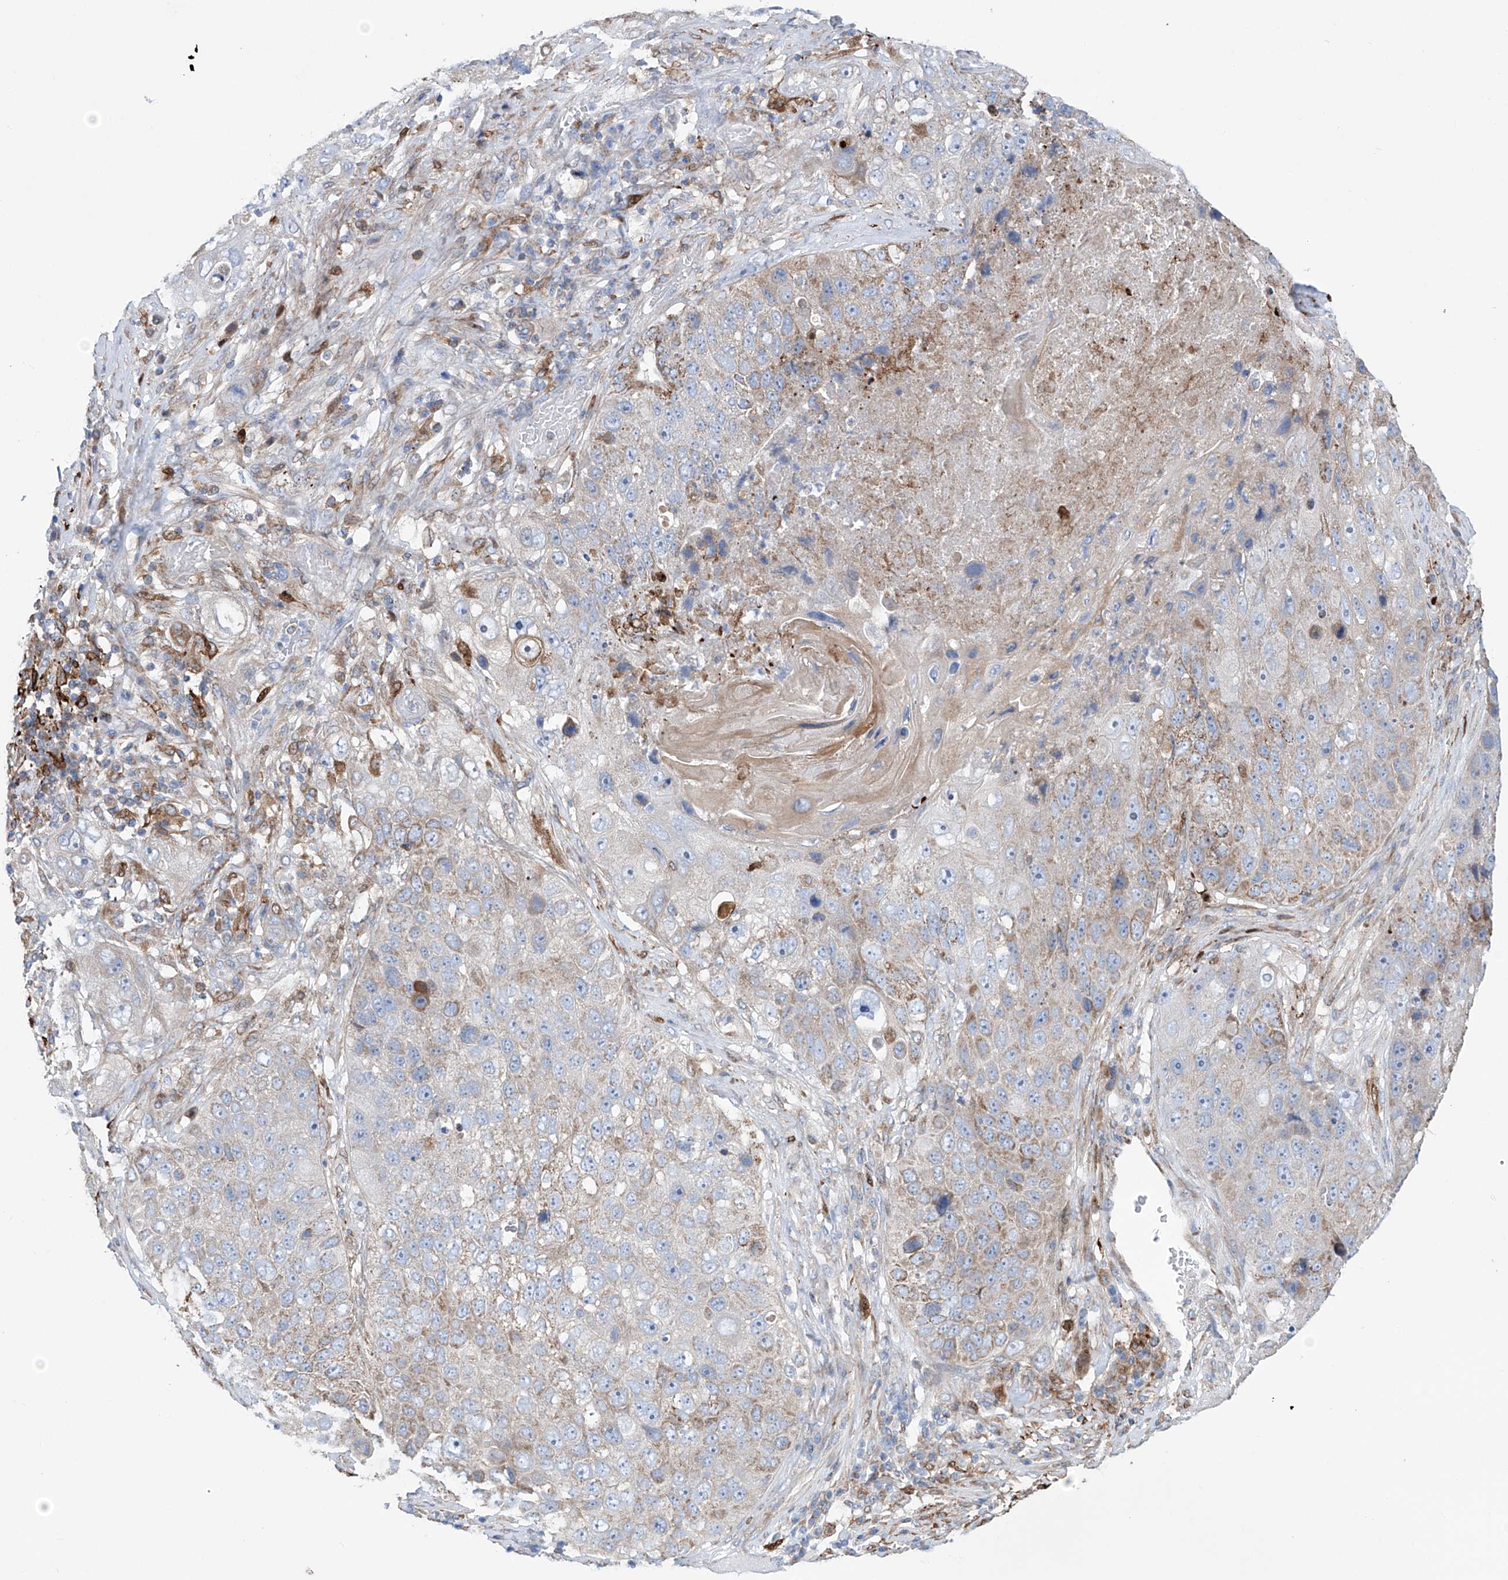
{"staining": {"intensity": "moderate", "quantity": "25%-75%", "location": "cytoplasmic/membranous"}, "tissue": "lung cancer", "cell_type": "Tumor cells", "image_type": "cancer", "snomed": [{"axis": "morphology", "description": "Squamous cell carcinoma, NOS"}, {"axis": "topography", "description": "Lung"}], "caption": "A medium amount of moderate cytoplasmic/membranous expression is present in approximately 25%-75% of tumor cells in lung squamous cell carcinoma tissue.", "gene": "ALDH6A1", "patient": {"sex": "male", "age": 61}}